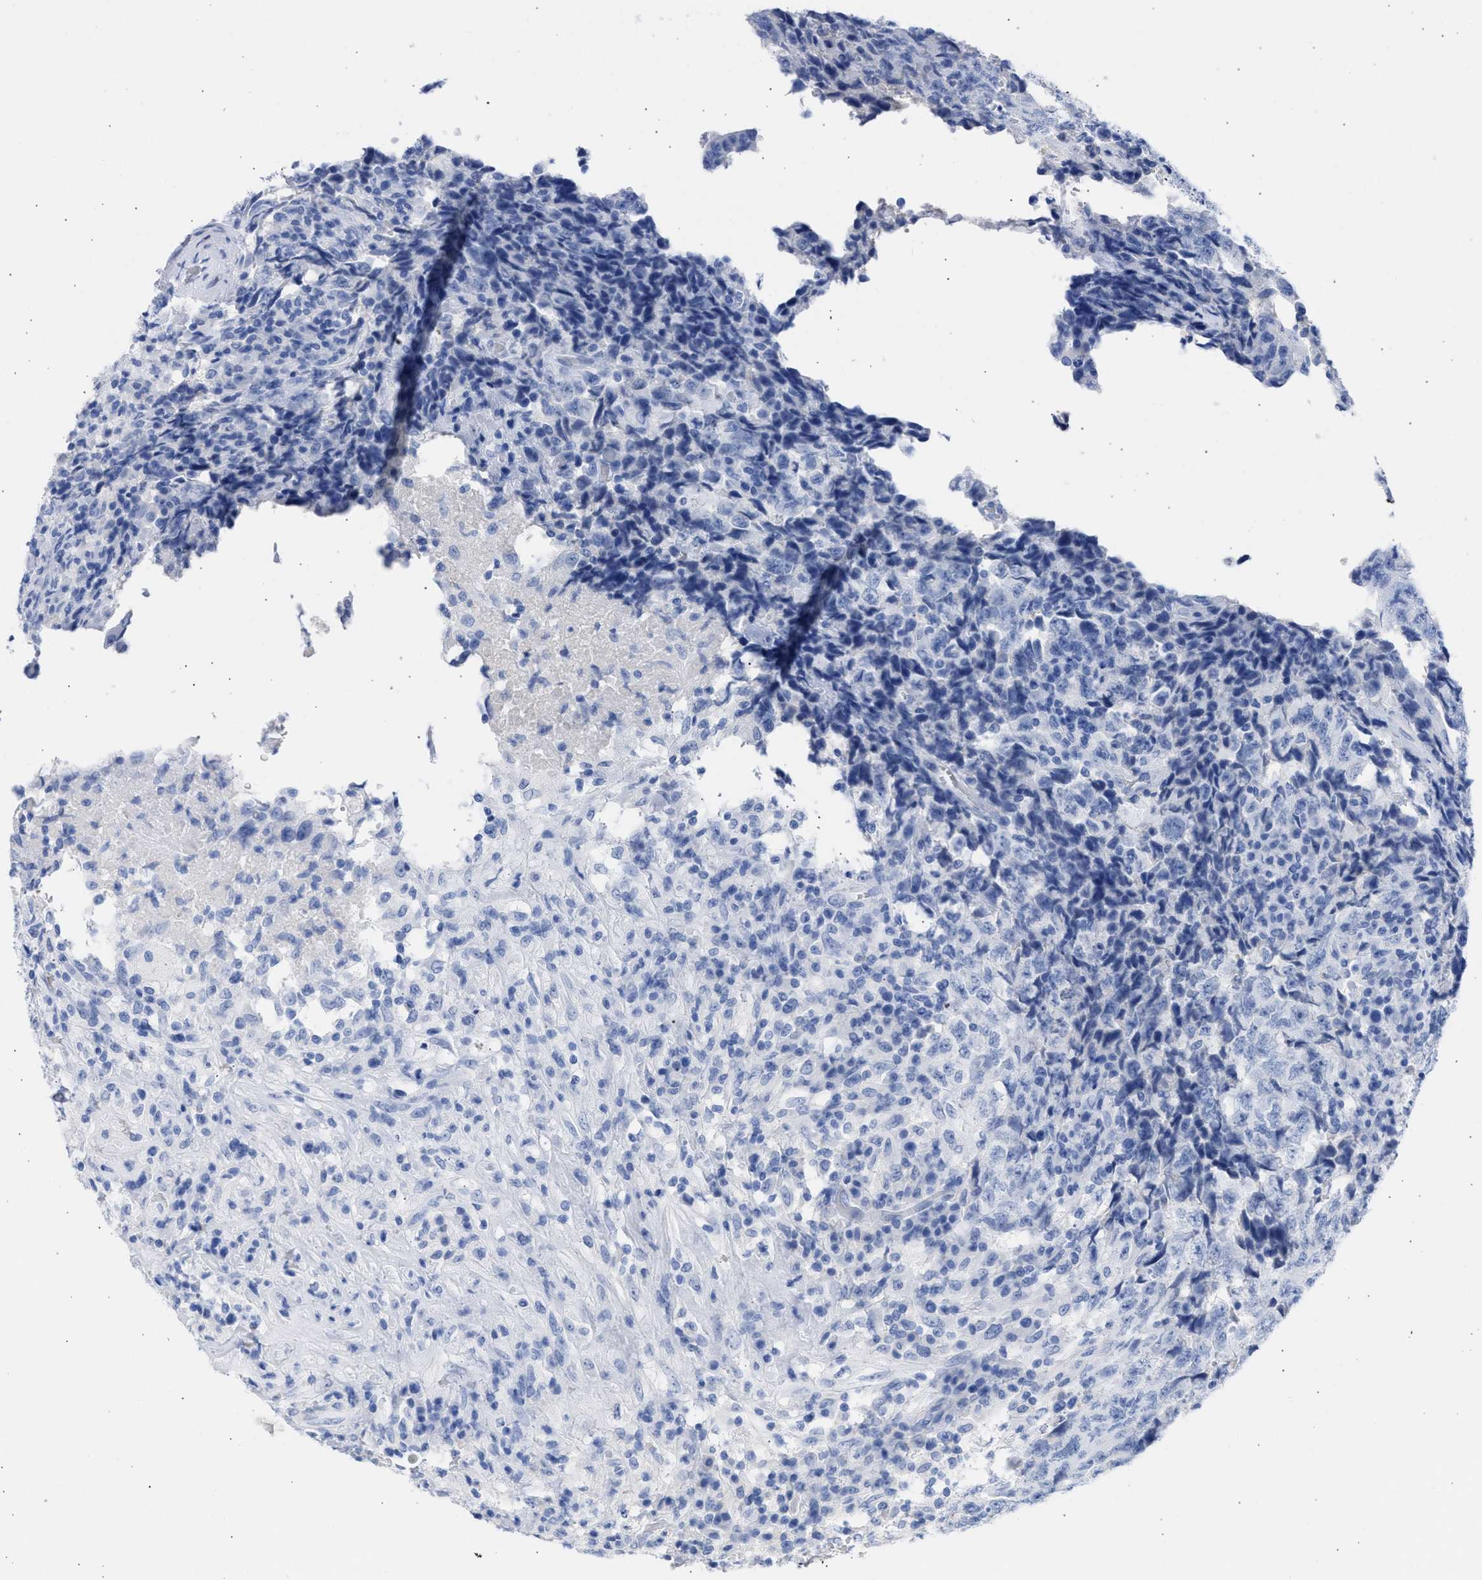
{"staining": {"intensity": "negative", "quantity": "none", "location": "none"}, "tissue": "testis cancer", "cell_type": "Tumor cells", "image_type": "cancer", "snomed": [{"axis": "morphology", "description": "Necrosis, NOS"}, {"axis": "morphology", "description": "Carcinoma, Embryonal, NOS"}, {"axis": "topography", "description": "Testis"}], "caption": "Testis cancer was stained to show a protein in brown. There is no significant positivity in tumor cells. The staining was performed using DAB to visualize the protein expression in brown, while the nuclei were stained in blue with hematoxylin (Magnification: 20x).", "gene": "RSPH1", "patient": {"sex": "male", "age": 19}}